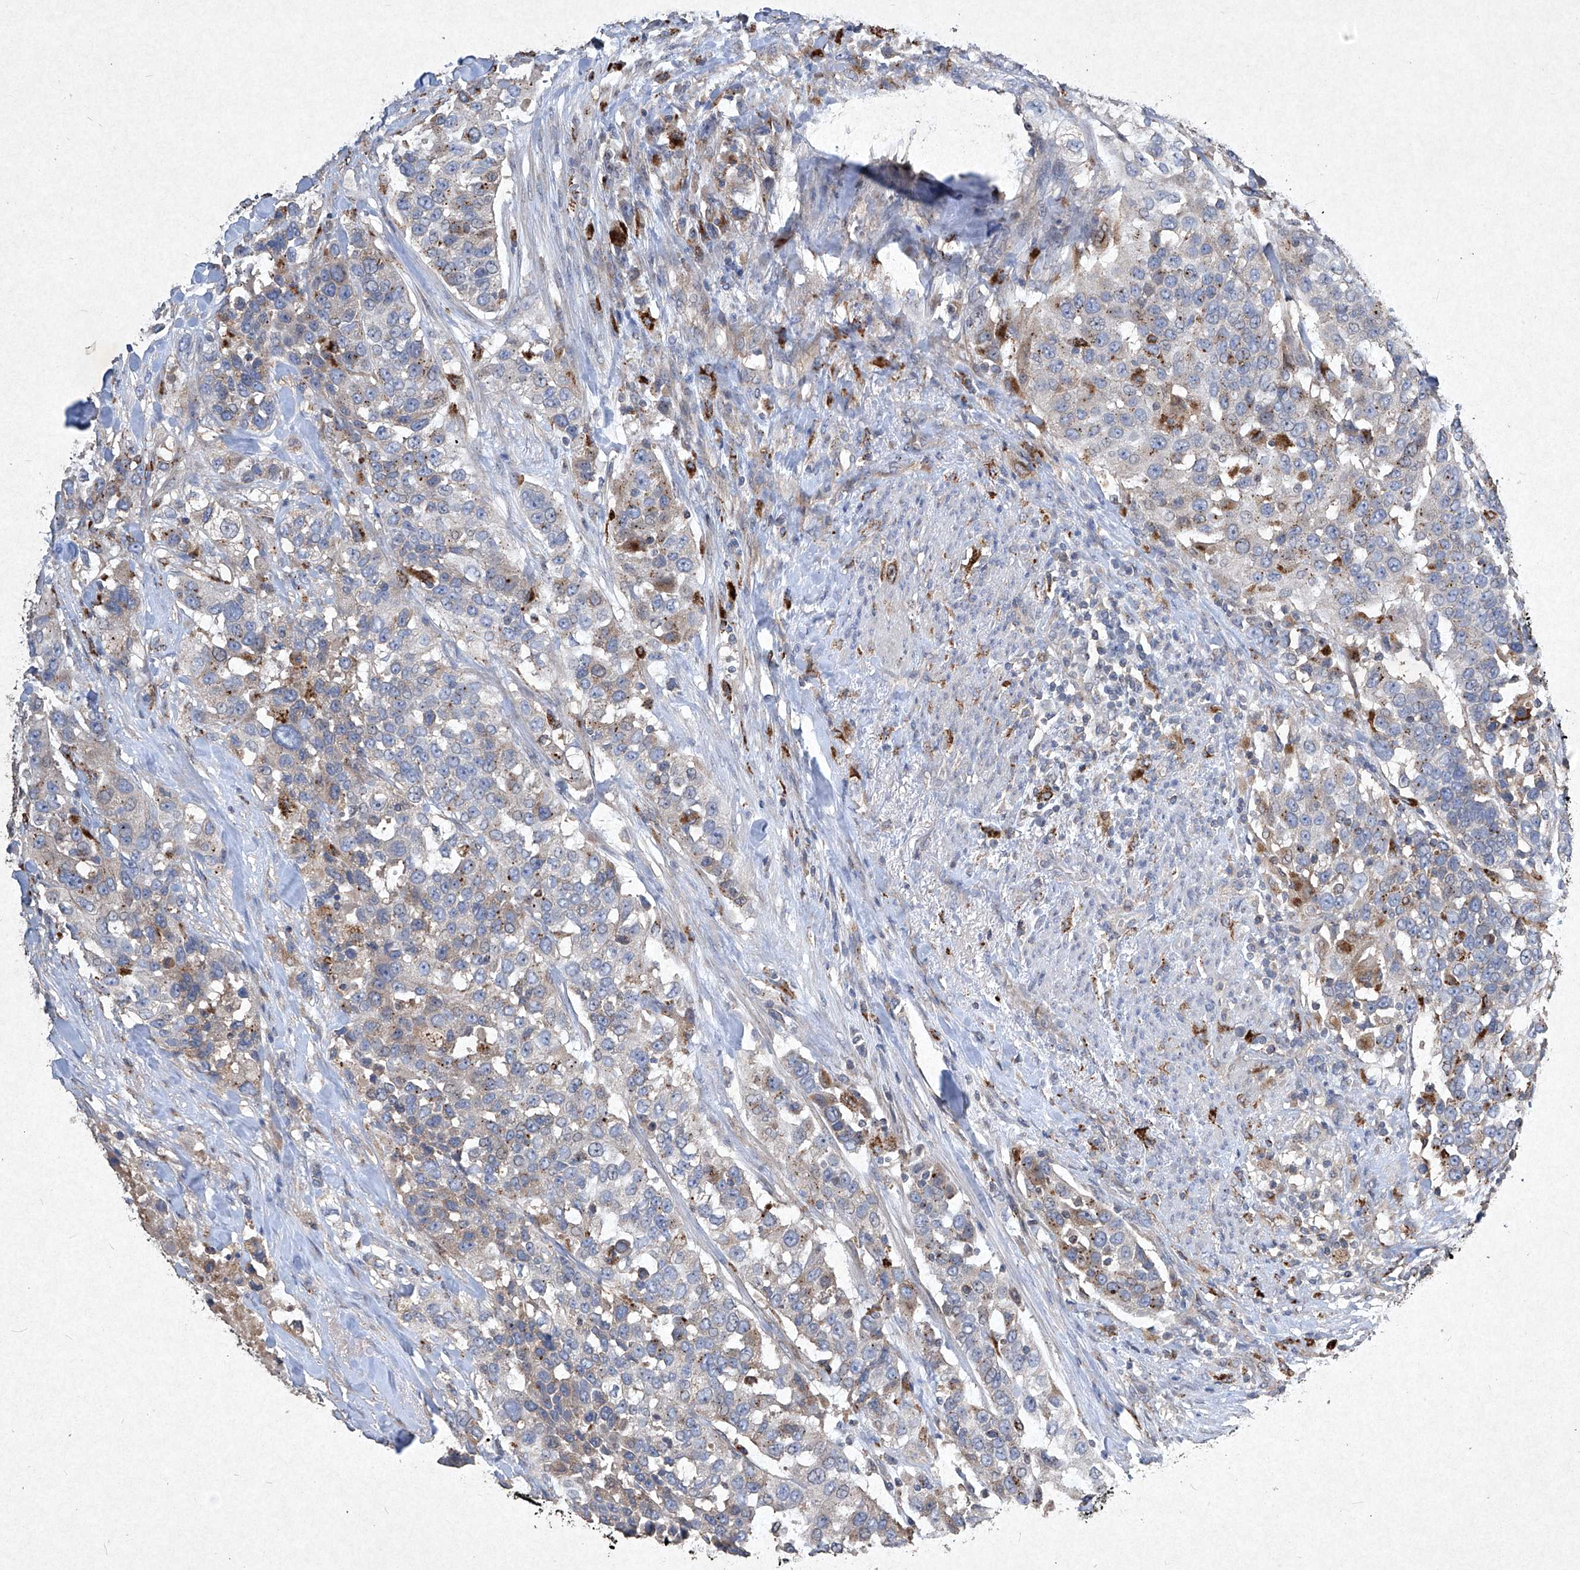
{"staining": {"intensity": "weak", "quantity": "<25%", "location": "cytoplasmic/membranous"}, "tissue": "urothelial cancer", "cell_type": "Tumor cells", "image_type": "cancer", "snomed": [{"axis": "morphology", "description": "Urothelial carcinoma, High grade"}, {"axis": "topography", "description": "Urinary bladder"}], "caption": "Immunohistochemistry (IHC) photomicrograph of neoplastic tissue: urothelial cancer stained with DAB shows no significant protein staining in tumor cells. (Brightfield microscopy of DAB (3,3'-diaminobenzidine) IHC at high magnification).", "gene": "MED16", "patient": {"sex": "female", "age": 80}}